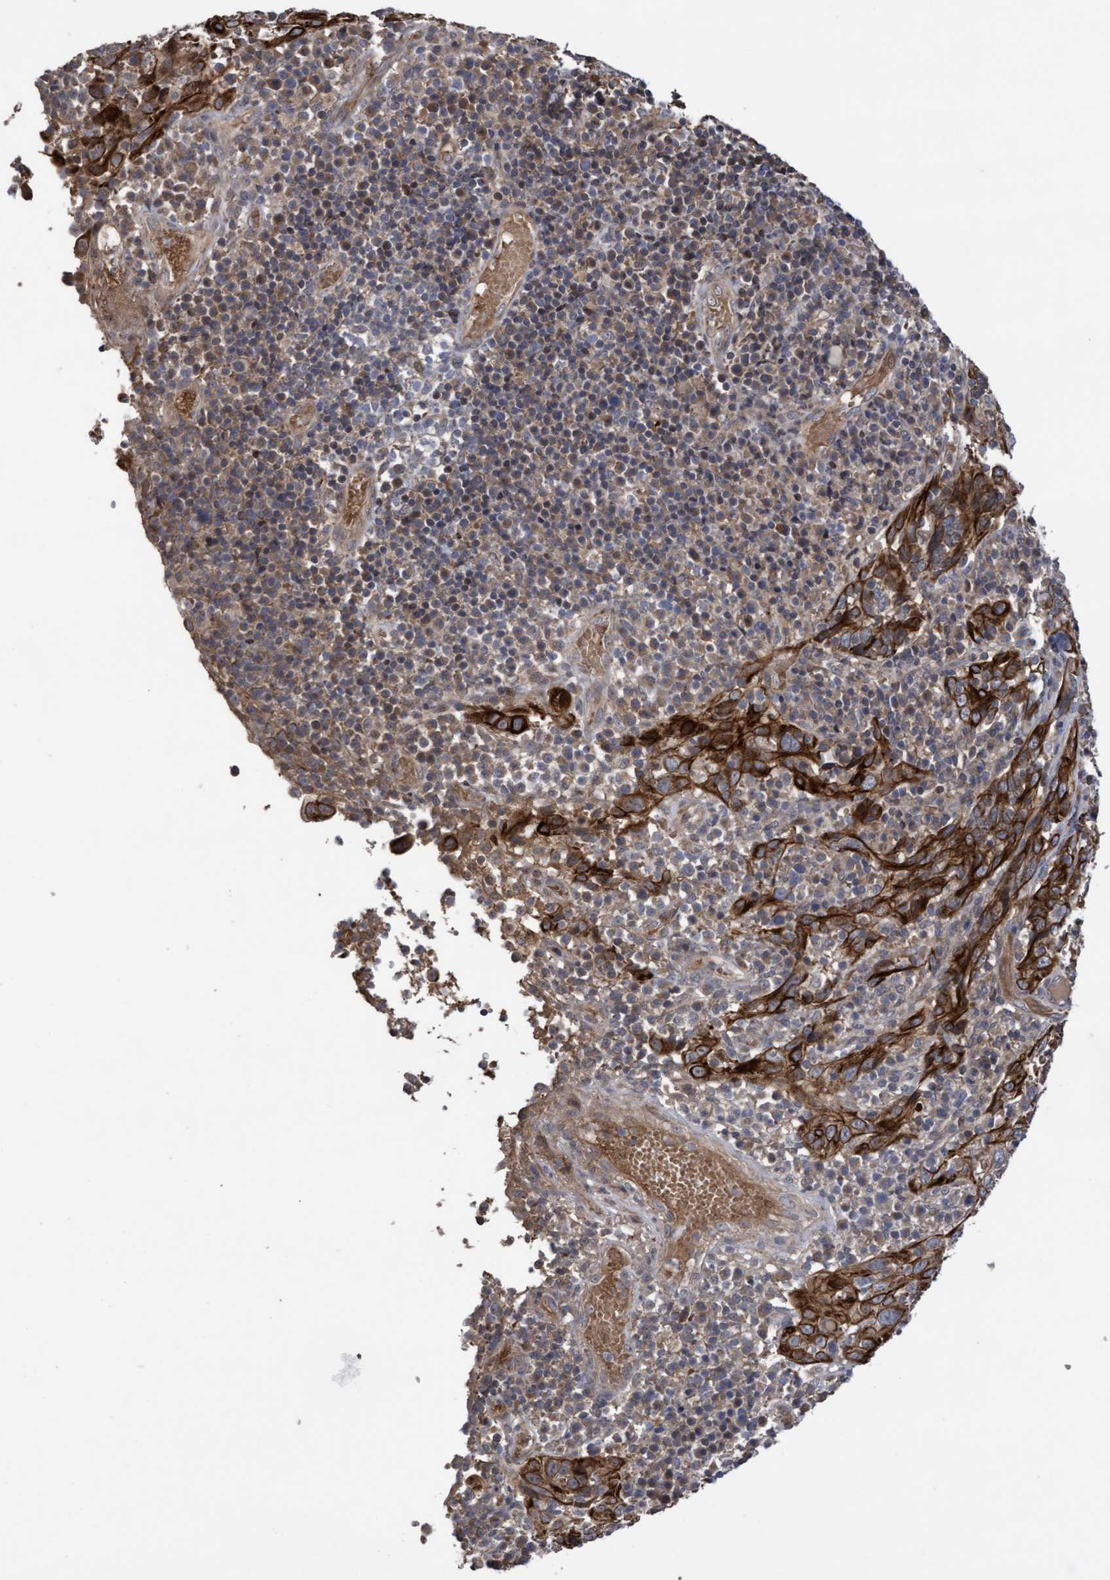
{"staining": {"intensity": "moderate", "quantity": ">75%", "location": "cytoplasmic/membranous"}, "tissue": "cervical cancer", "cell_type": "Tumor cells", "image_type": "cancer", "snomed": [{"axis": "morphology", "description": "Squamous cell carcinoma, NOS"}, {"axis": "topography", "description": "Cervix"}], "caption": "Protein staining shows moderate cytoplasmic/membranous expression in about >75% of tumor cells in cervical cancer.", "gene": "COBL", "patient": {"sex": "female", "age": 46}}